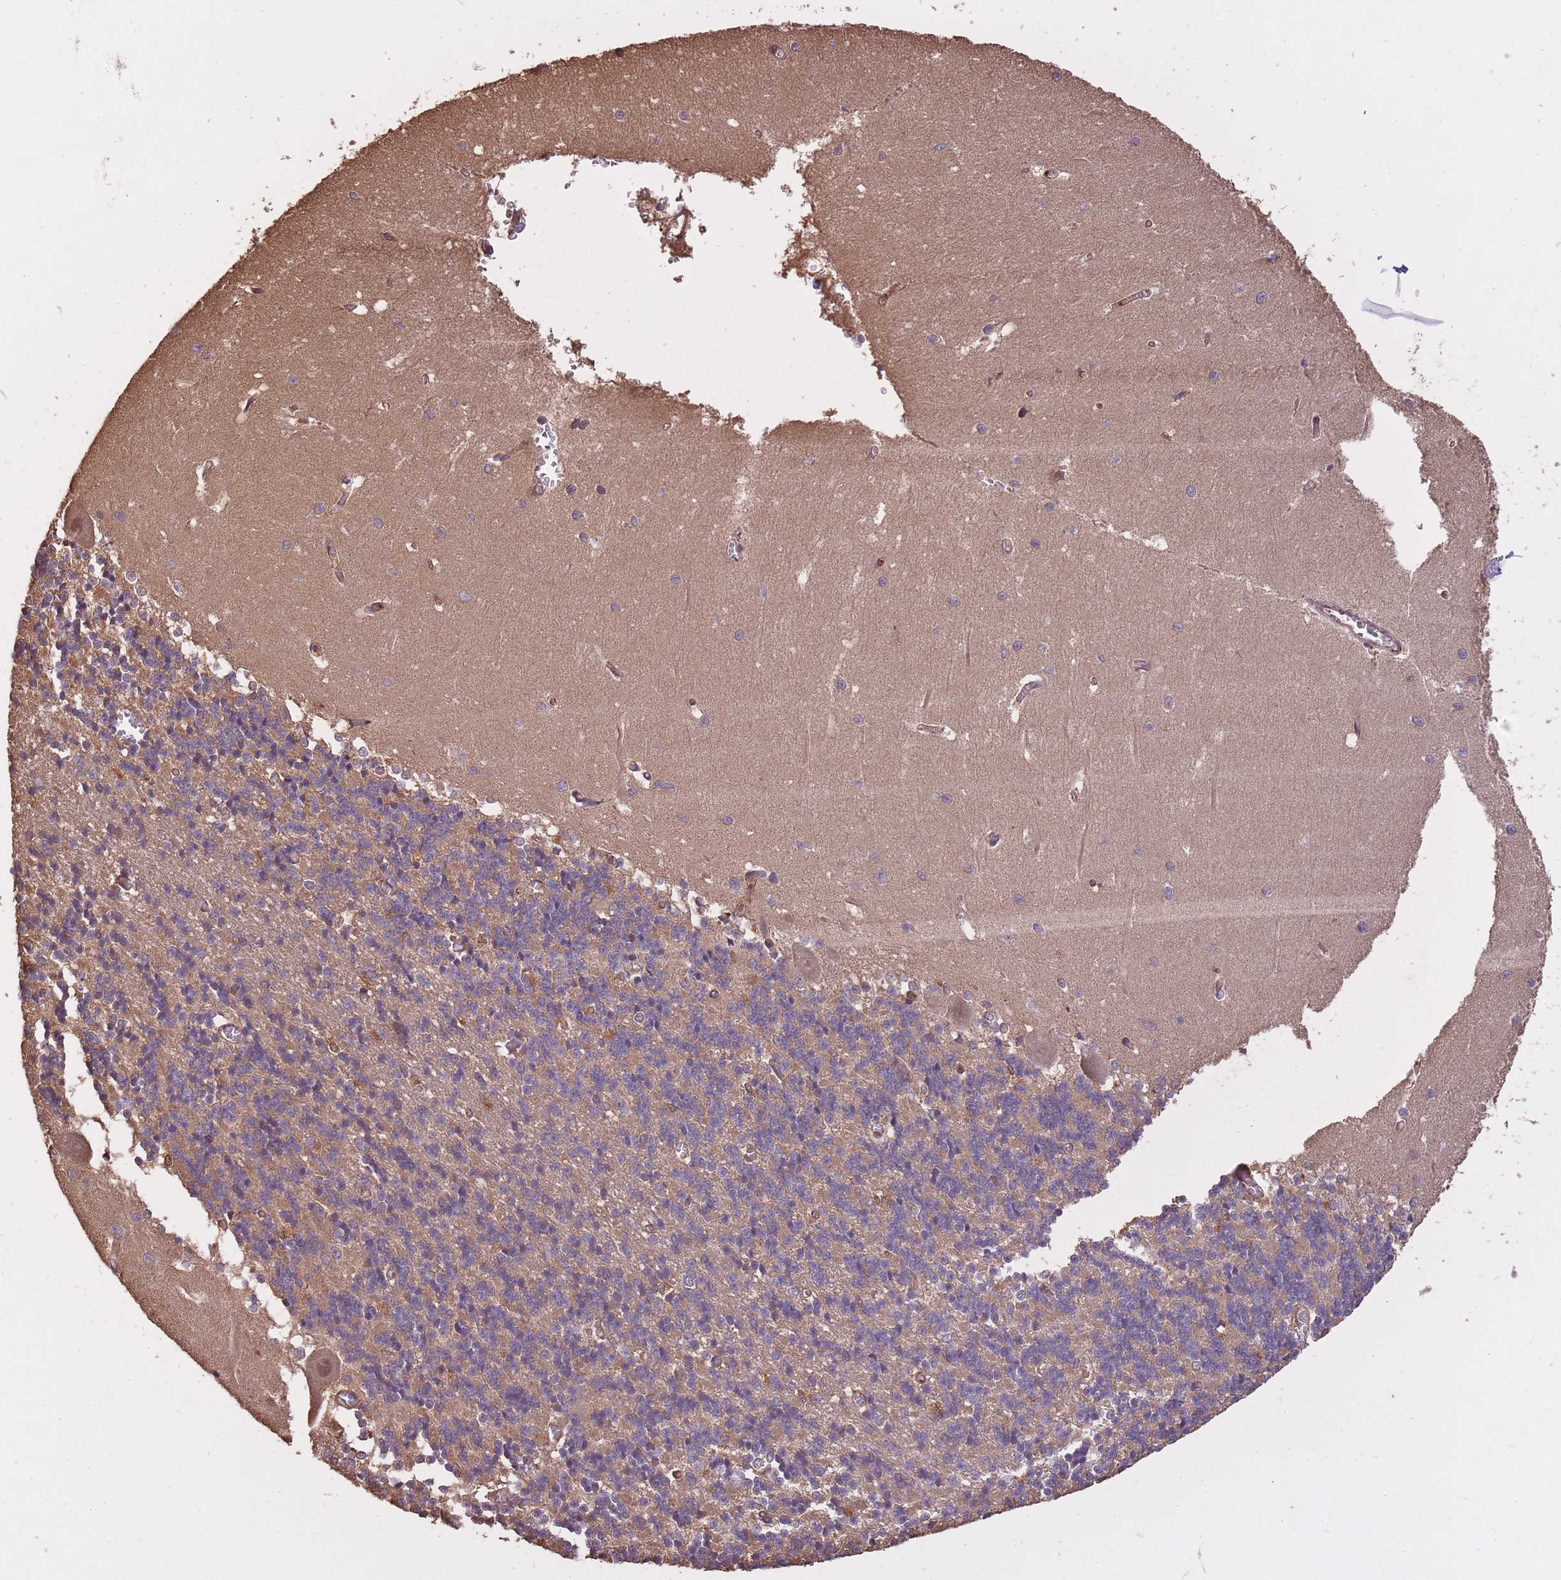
{"staining": {"intensity": "moderate", "quantity": "25%-75%", "location": "cytoplasmic/membranous"}, "tissue": "cerebellum", "cell_type": "Cells in granular layer", "image_type": "normal", "snomed": [{"axis": "morphology", "description": "Normal tissue, NOS"}, {"axis": "topography", "description": "Cerebellum"}], "caption": "Immunohistochemistry micrograph of normal human cerebellum stained for a protein (brown), which reveals medium levels of moderate cytoplasmic/membranous staining in approximately 25%-75% of cells in granular layer.", "gene": "ARMH3", "patient": {"sex": "male", "age": 37}}